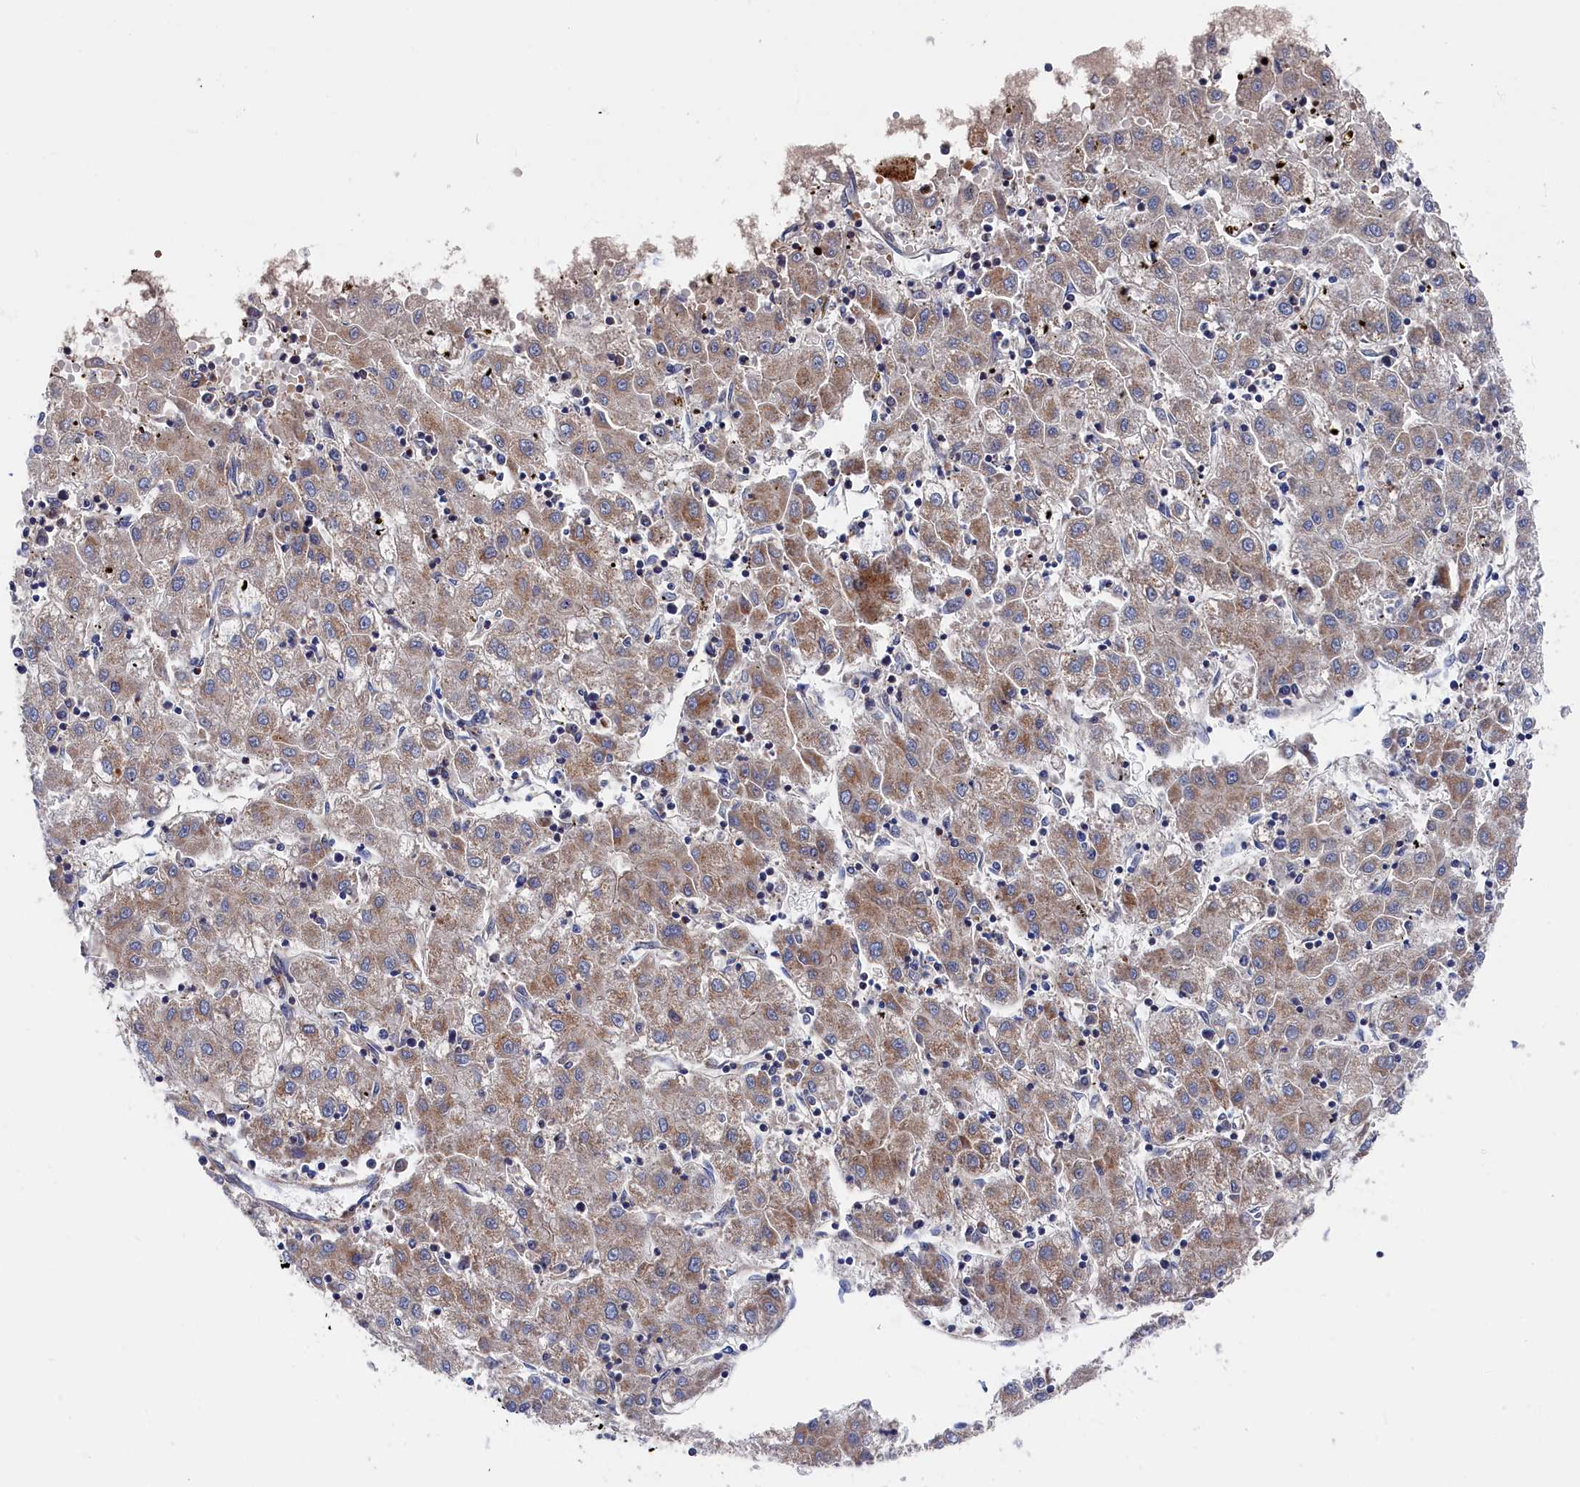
{"staining": {"intensity": "moderate", "quantity": "<25%", "location": "cytoplasmic/membranous"}, "tissue": "liver cancer", "cell_type": "Tumor cells", "image_type": "cancer", "snomed": [{"axis": "morphology", "description": "Carcinoma, Hepatocellular, NOS"}, {"axis": "topography", "description": "Liver"}], "caption": "Liver cancer was stained to show a protein in brown. There is low levels of moderate cytoplasmic/membranous positivity in about <25% of tumor cells.", "gene": "LDHD", "patient": {"sex": "male", "age": 72}}